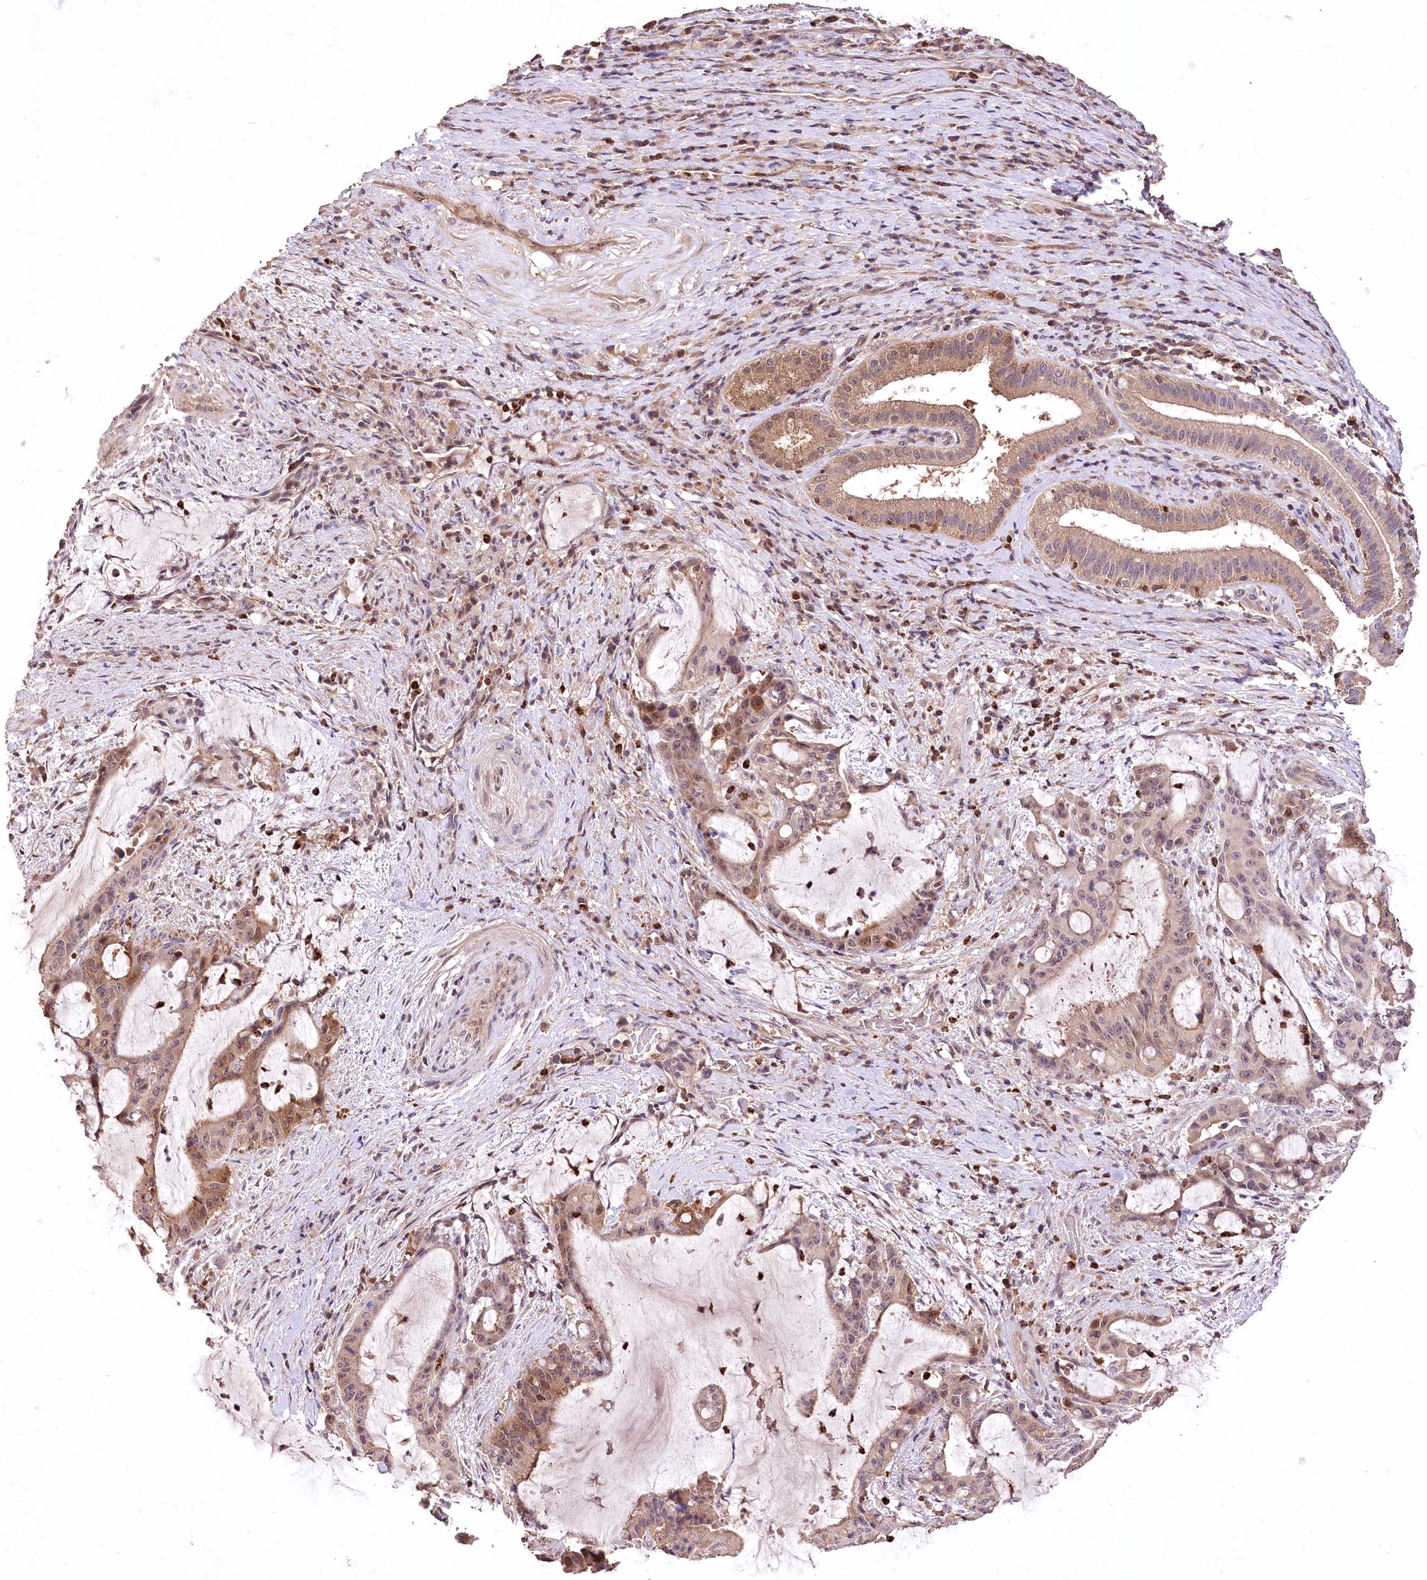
{"staining": {"intensity": "moderate", "quantity": "25%-75%", "location": "cytoplasmic/membranous,nuclear"}, "tissue": "liver cancer", "cell_type": "Tumor cells", "image_type": "cancer", "snomed": [{"axis": "morphology", "description": "Normal tissue, NOS"}, {"axis": "morphology", "description": "Cholangiocarcinoma"}, {"axis": "topography", "description": "Liver"}, {"axis": "topography", "description": "Peripheral nerve tissue"}], "caption": "Immunohistochemistry staining of liver cancer, which displays medium levels of moderate cytoplasmic/membranous and nuclear staining in approximately 25%-75% of tumor cells indicating moderate cytoplasmic/membranous and nuclear protein staining. The staining was performed using DAB (brown) for protein detection and nuclei were counterstained in hematoxylin (blue).", "gene": "SERGEF", "patient": {"sex": "female", "age": 73}}